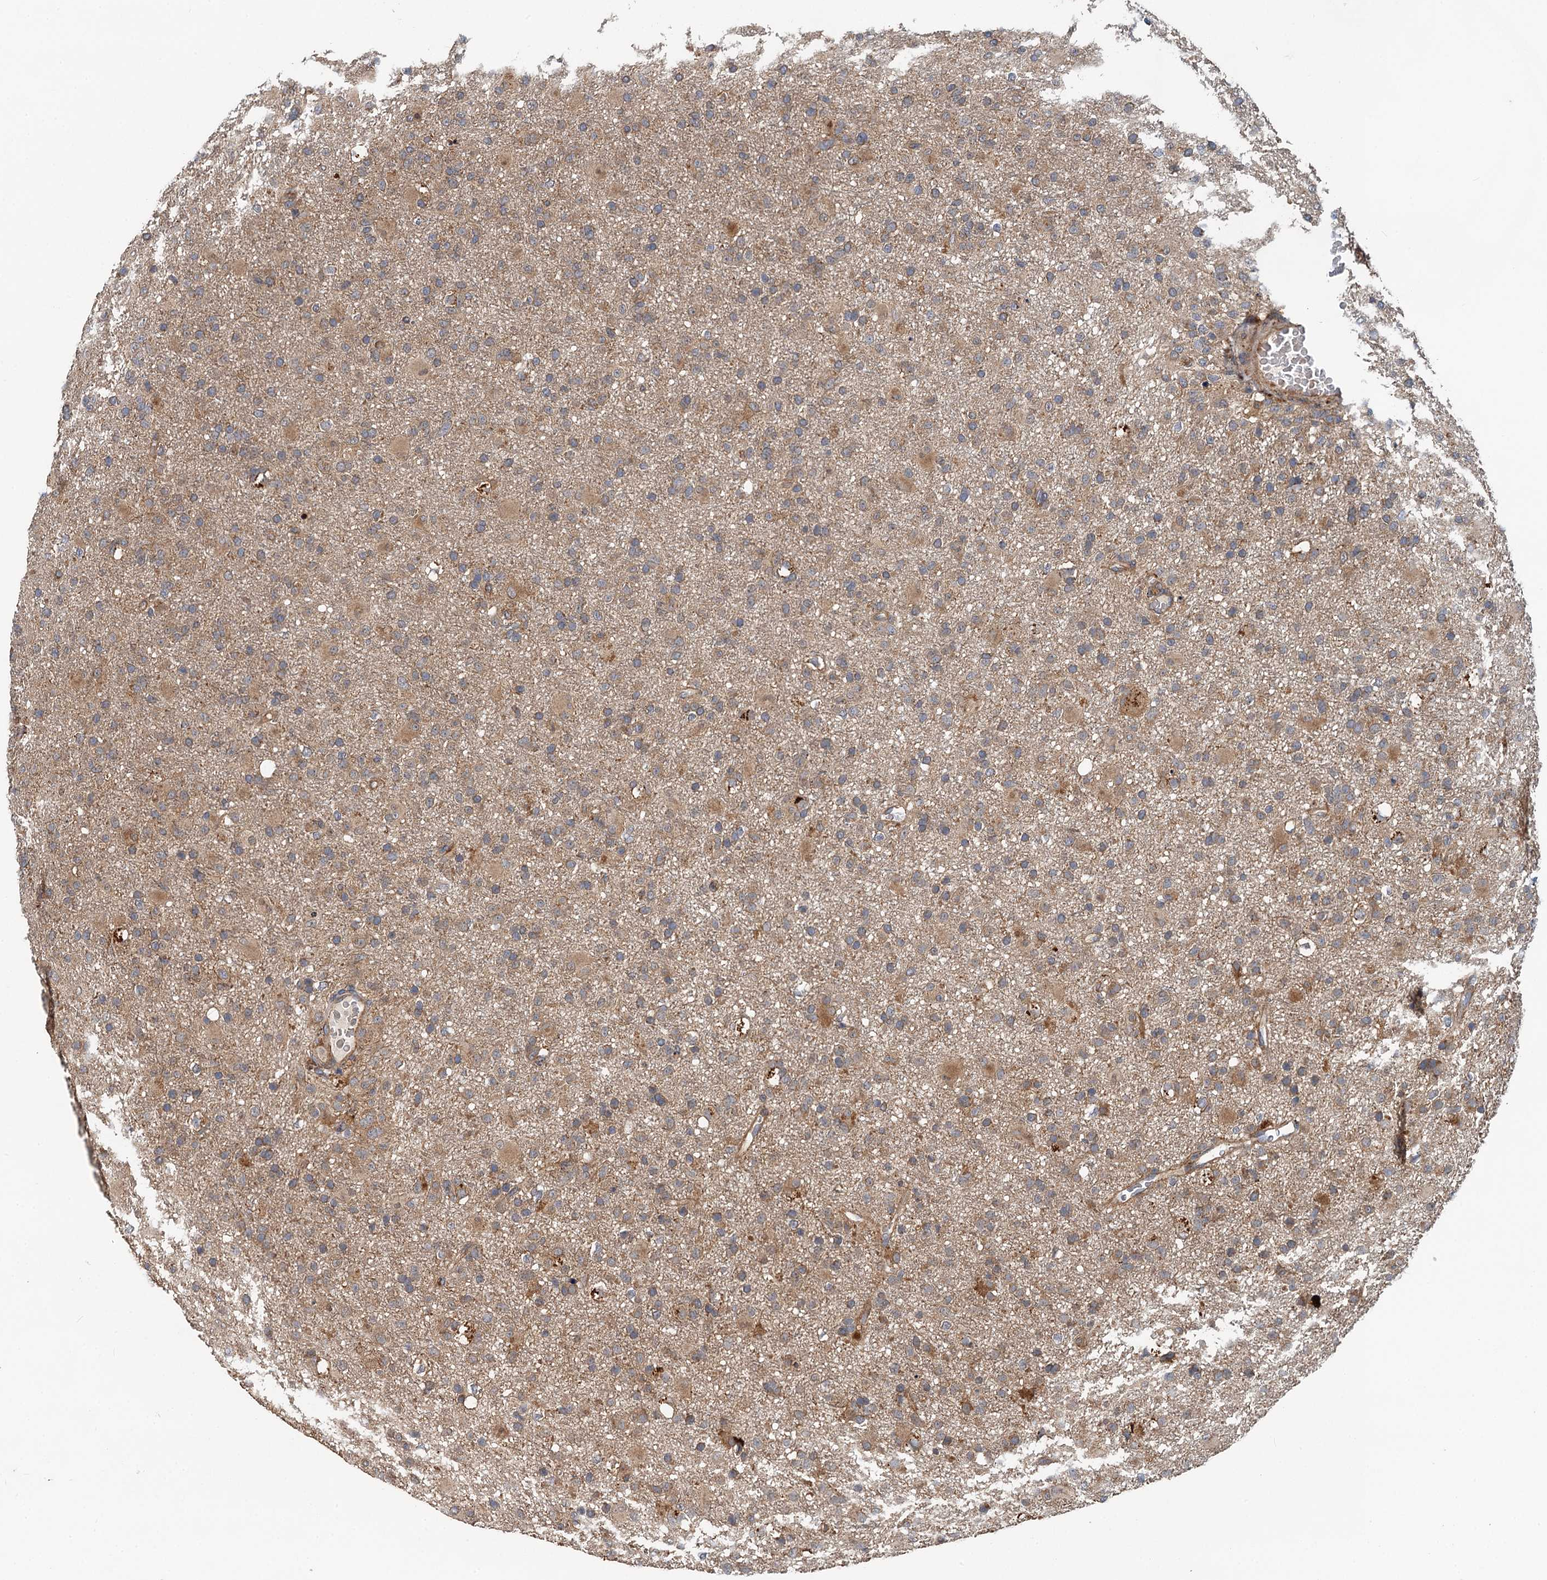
{"staining": {"intensity": "moderate", "quantity": "25%-75%", "location": "cytoplasmic/membranous"}, "tissue": "glioma", "cell_type": "Tumor cells", "image_type": "cancer", "snomed": [{"axis": "morphology", "description": "Glioma, malignant, Low grade"}, {"axis": "topography", "description": "Brain"}], "caption": "Malignant glioma (low-grade) tissue reveals moderate cytoplasmic/membranous staining in about 25%-75% of tumor cells", "gene": "LRRK2", "patient": {"sex": "male", "age": 65}}